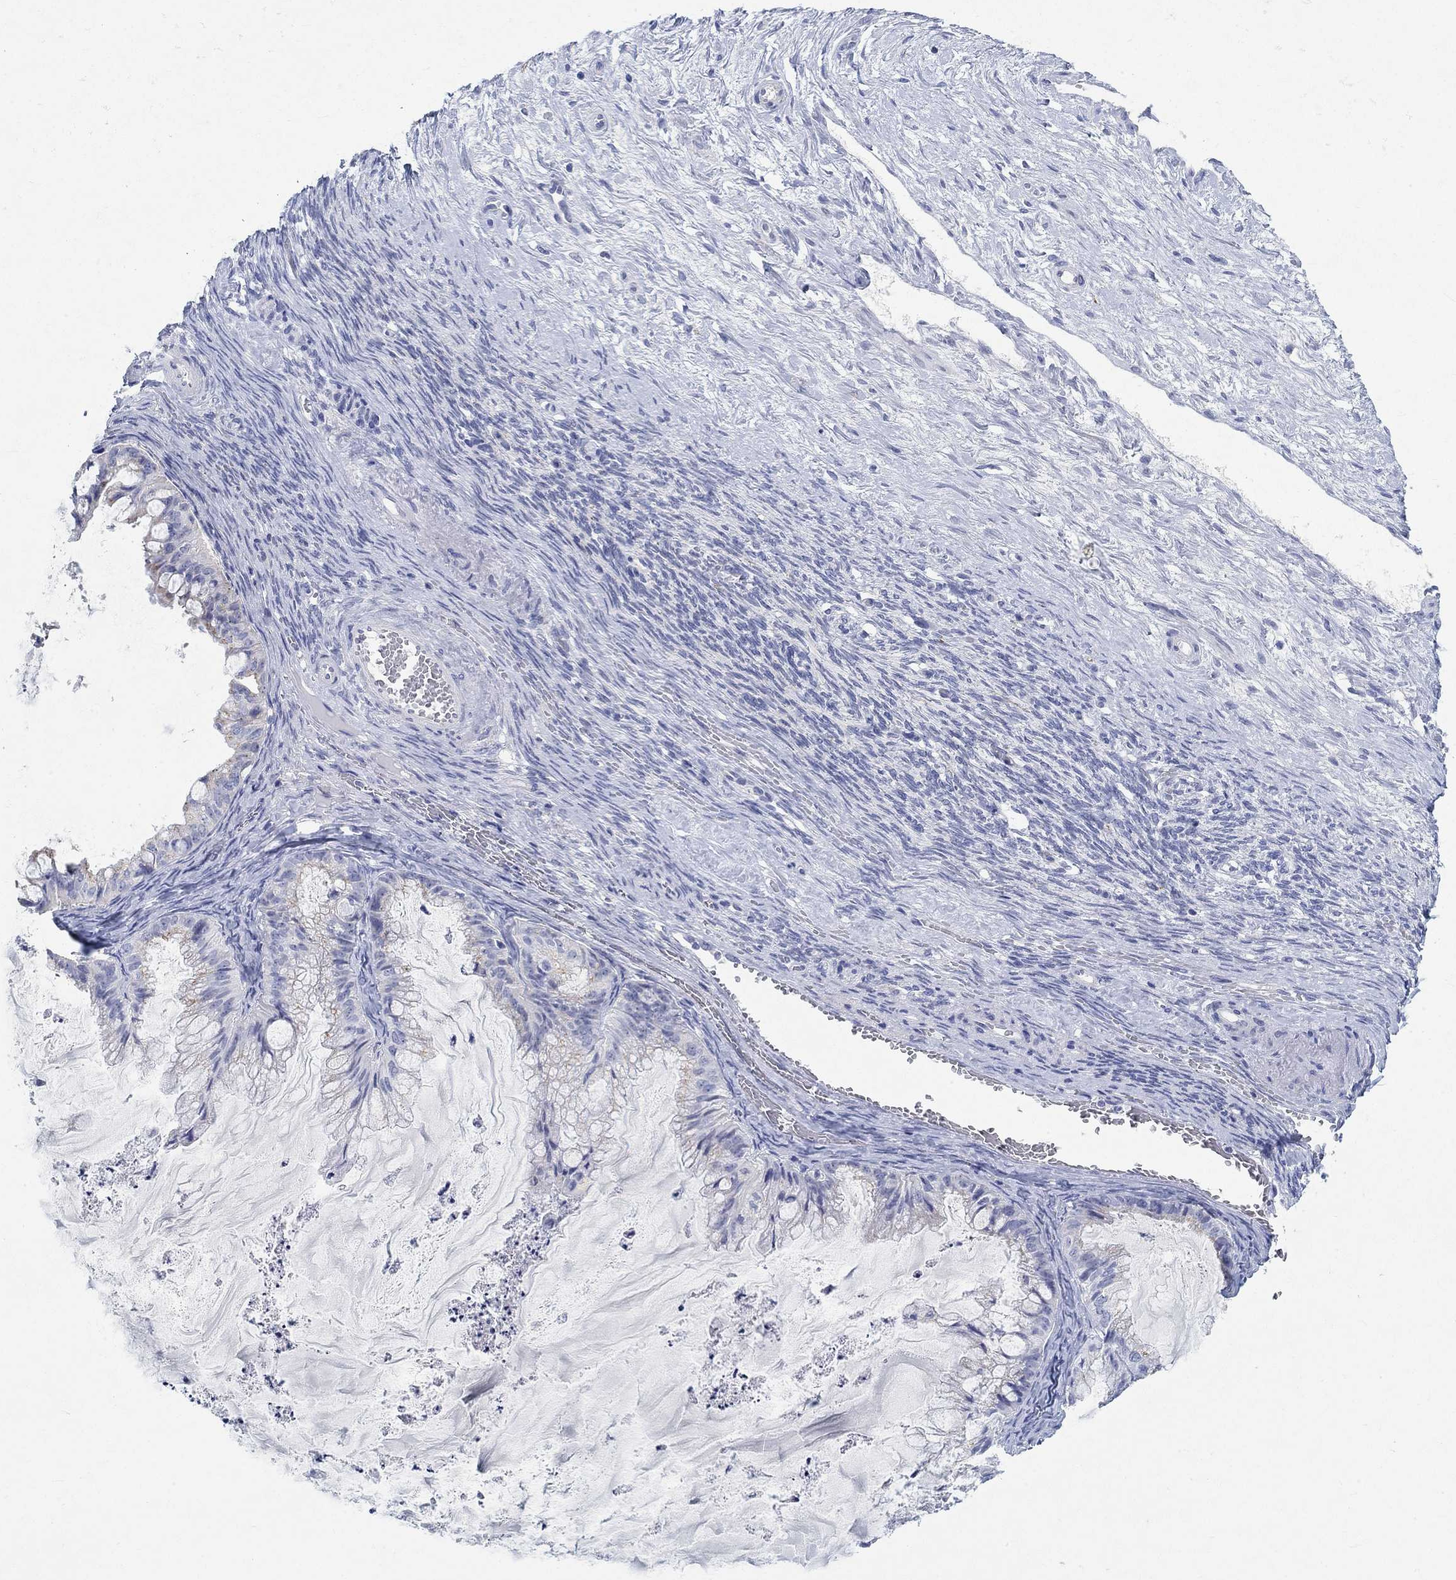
{"staining": {"intensity": "negative", "quantity": "none", "location": "none"}, "tissue": "ovarian cancer", "cell_type": "Tumor cells", "image_type": "cancer", "snomed": [{"axis": "morphology", "description": "Cystadenocarcinoma, mucinous, NOS"}, {"axis": "topography", "description": "Ovary"}], "caption": "Tumor cells show no significant protein positivity in ovarian cancer (mucinous cystadenocarcinoma).", "gene": "NAV3", "patient": {"sex": "female", "age": 57}}